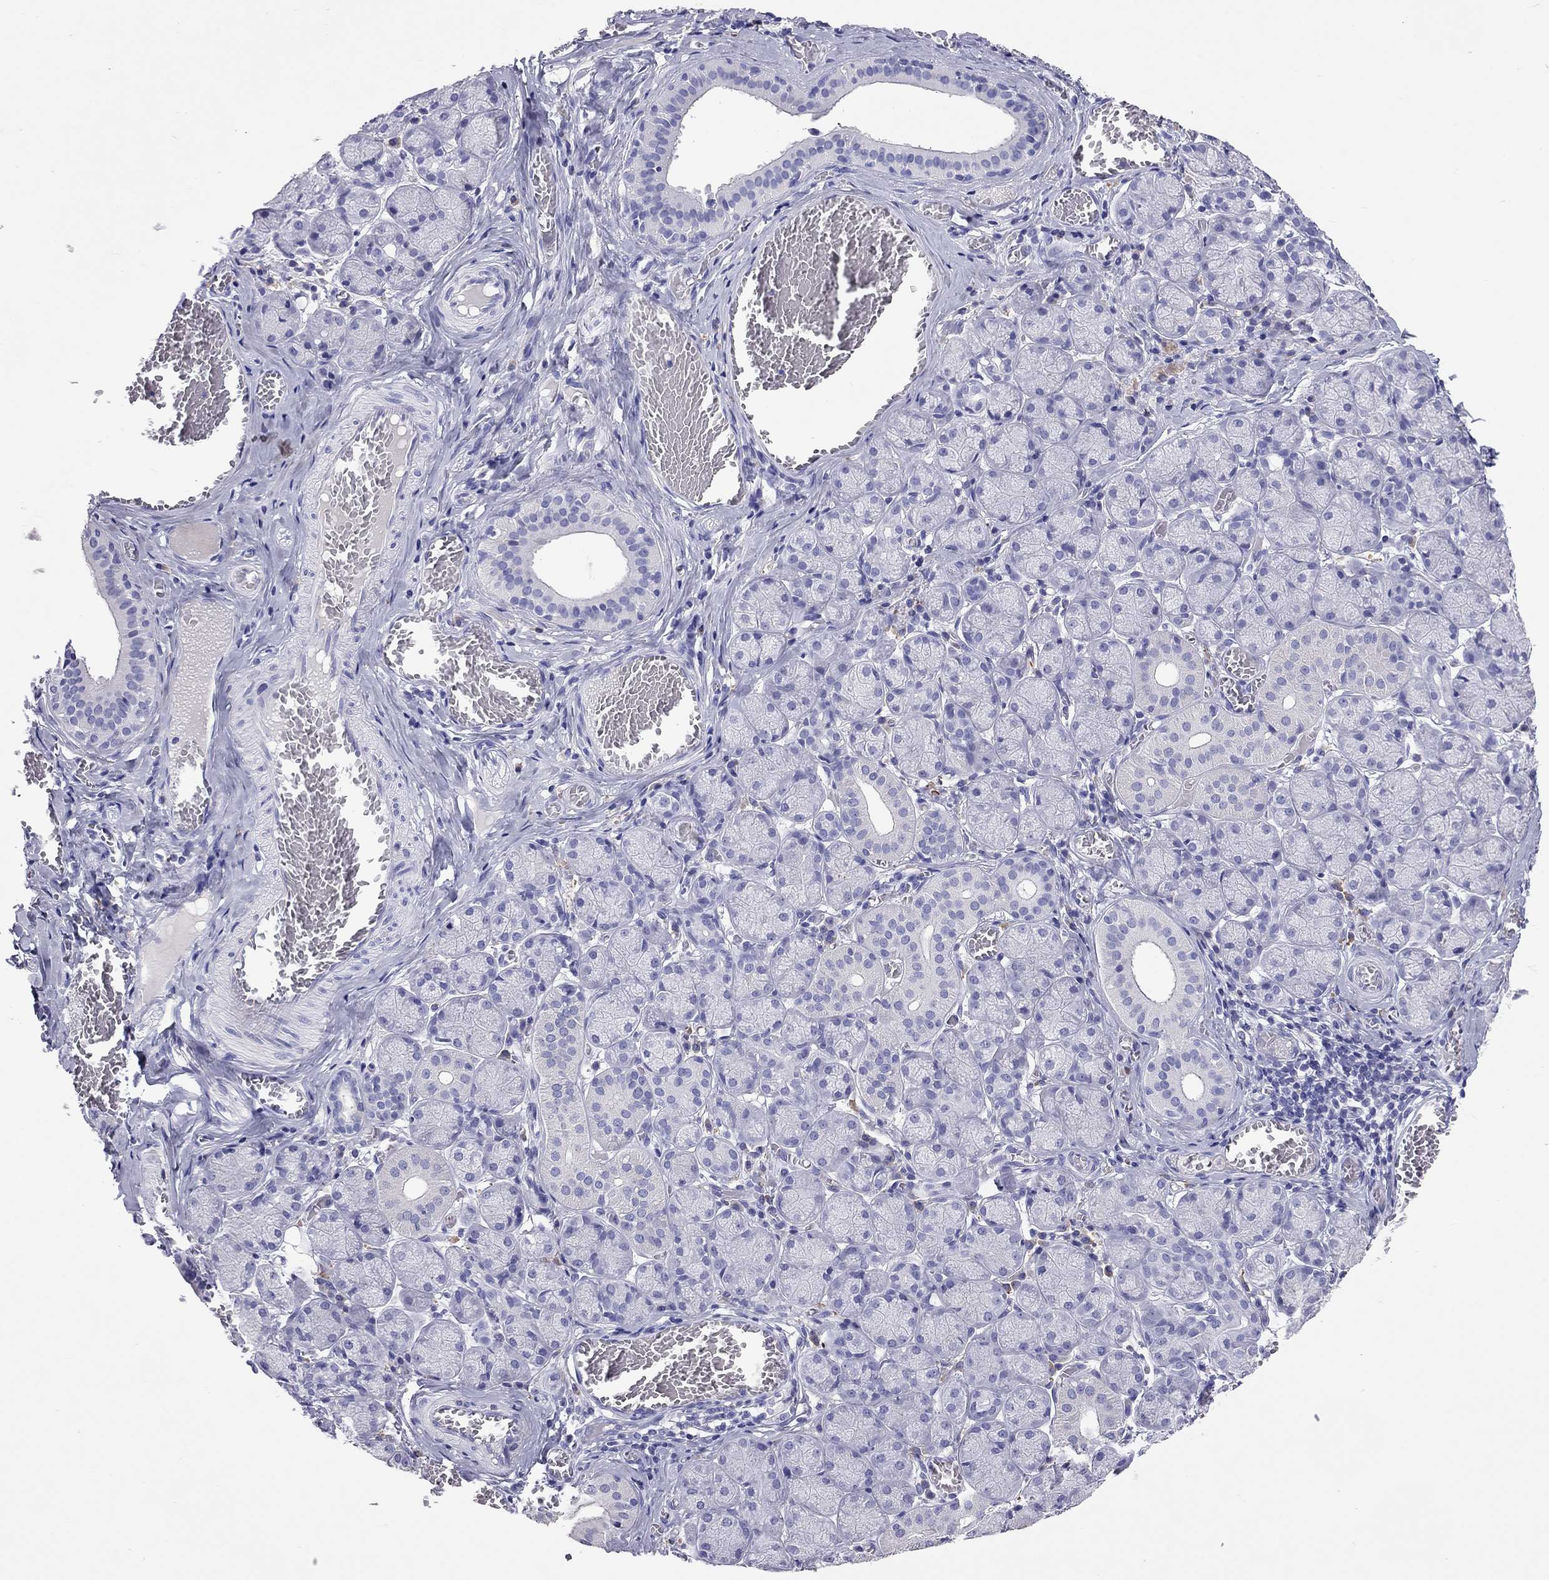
{"staining": {"intensity": "negative", "quantity": "none", "location": "none"}, "tissue": "salivary gland", "cell_type": "Glandular cells", "image_type": "normal", "snomed": [{"axis": "morphology", "description": "Normal tissue, NOS"}, {"axis": "topography", "description": "Salivary gland"}, {"axis": "topography", "description": "Peripheral nerve tissue"}], "caption": "This is a image of immunohistochemistry staining of unremarkable salivary gland, which shows no staining in glandular cells.", "gene": "CALHM1", "patient": {"sex": "female", "age": 24}}